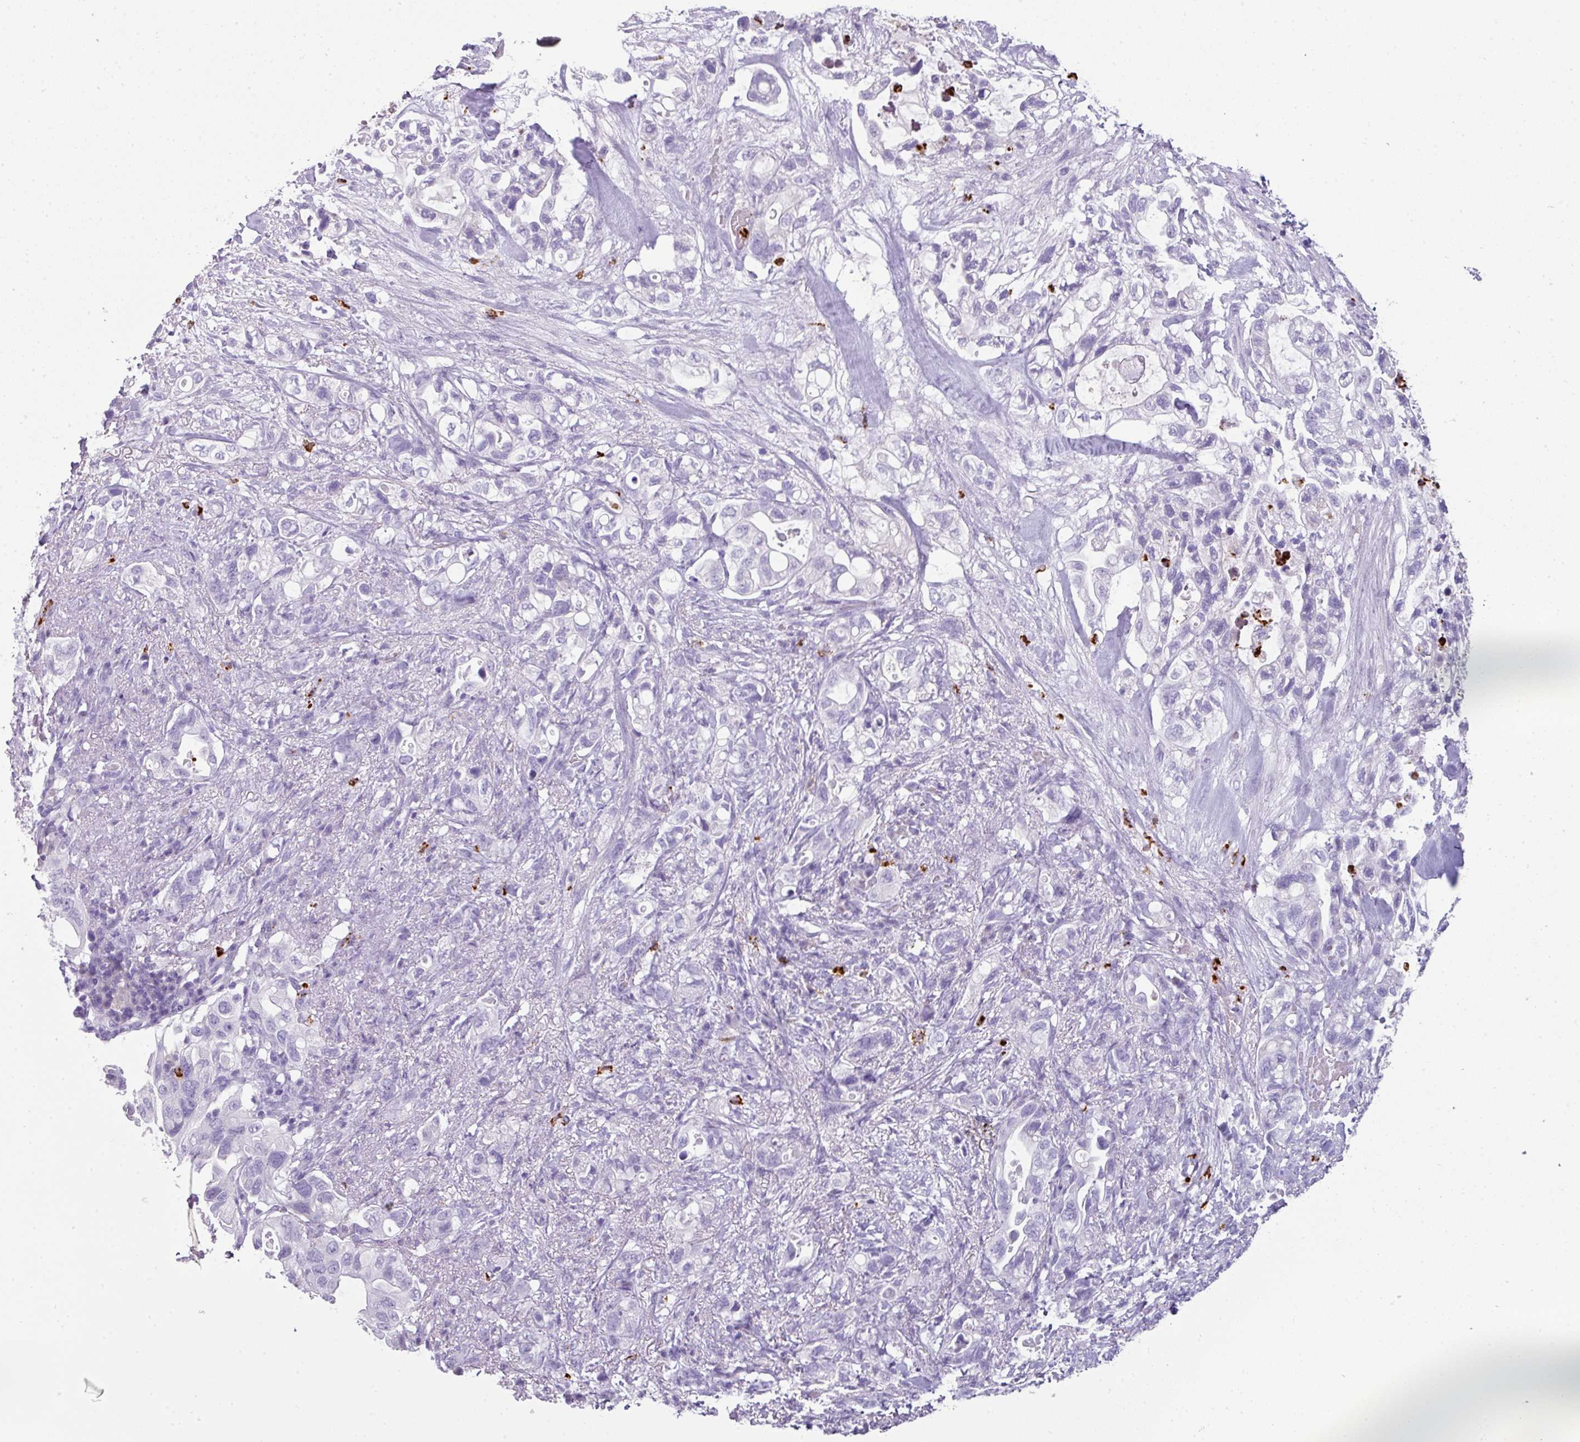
{"staining": {"intensity": "negative", "quantity": "none", "location": "none"}, "tissue": "pancreatic cancer", "cell_type": "Tumor cells", "image_type": "cancer", "snomed": [{"axis": "morphology", "description": "Adenocarcinoma, NOS"}, {"axis": "topography", "description": "Pancreas"}], "caption": "There is no significant positivity in tumor cells of pancreatic adenocarcinoma.", "gene": "CTSG", "patient": {"sex": "female", "age": 72}}